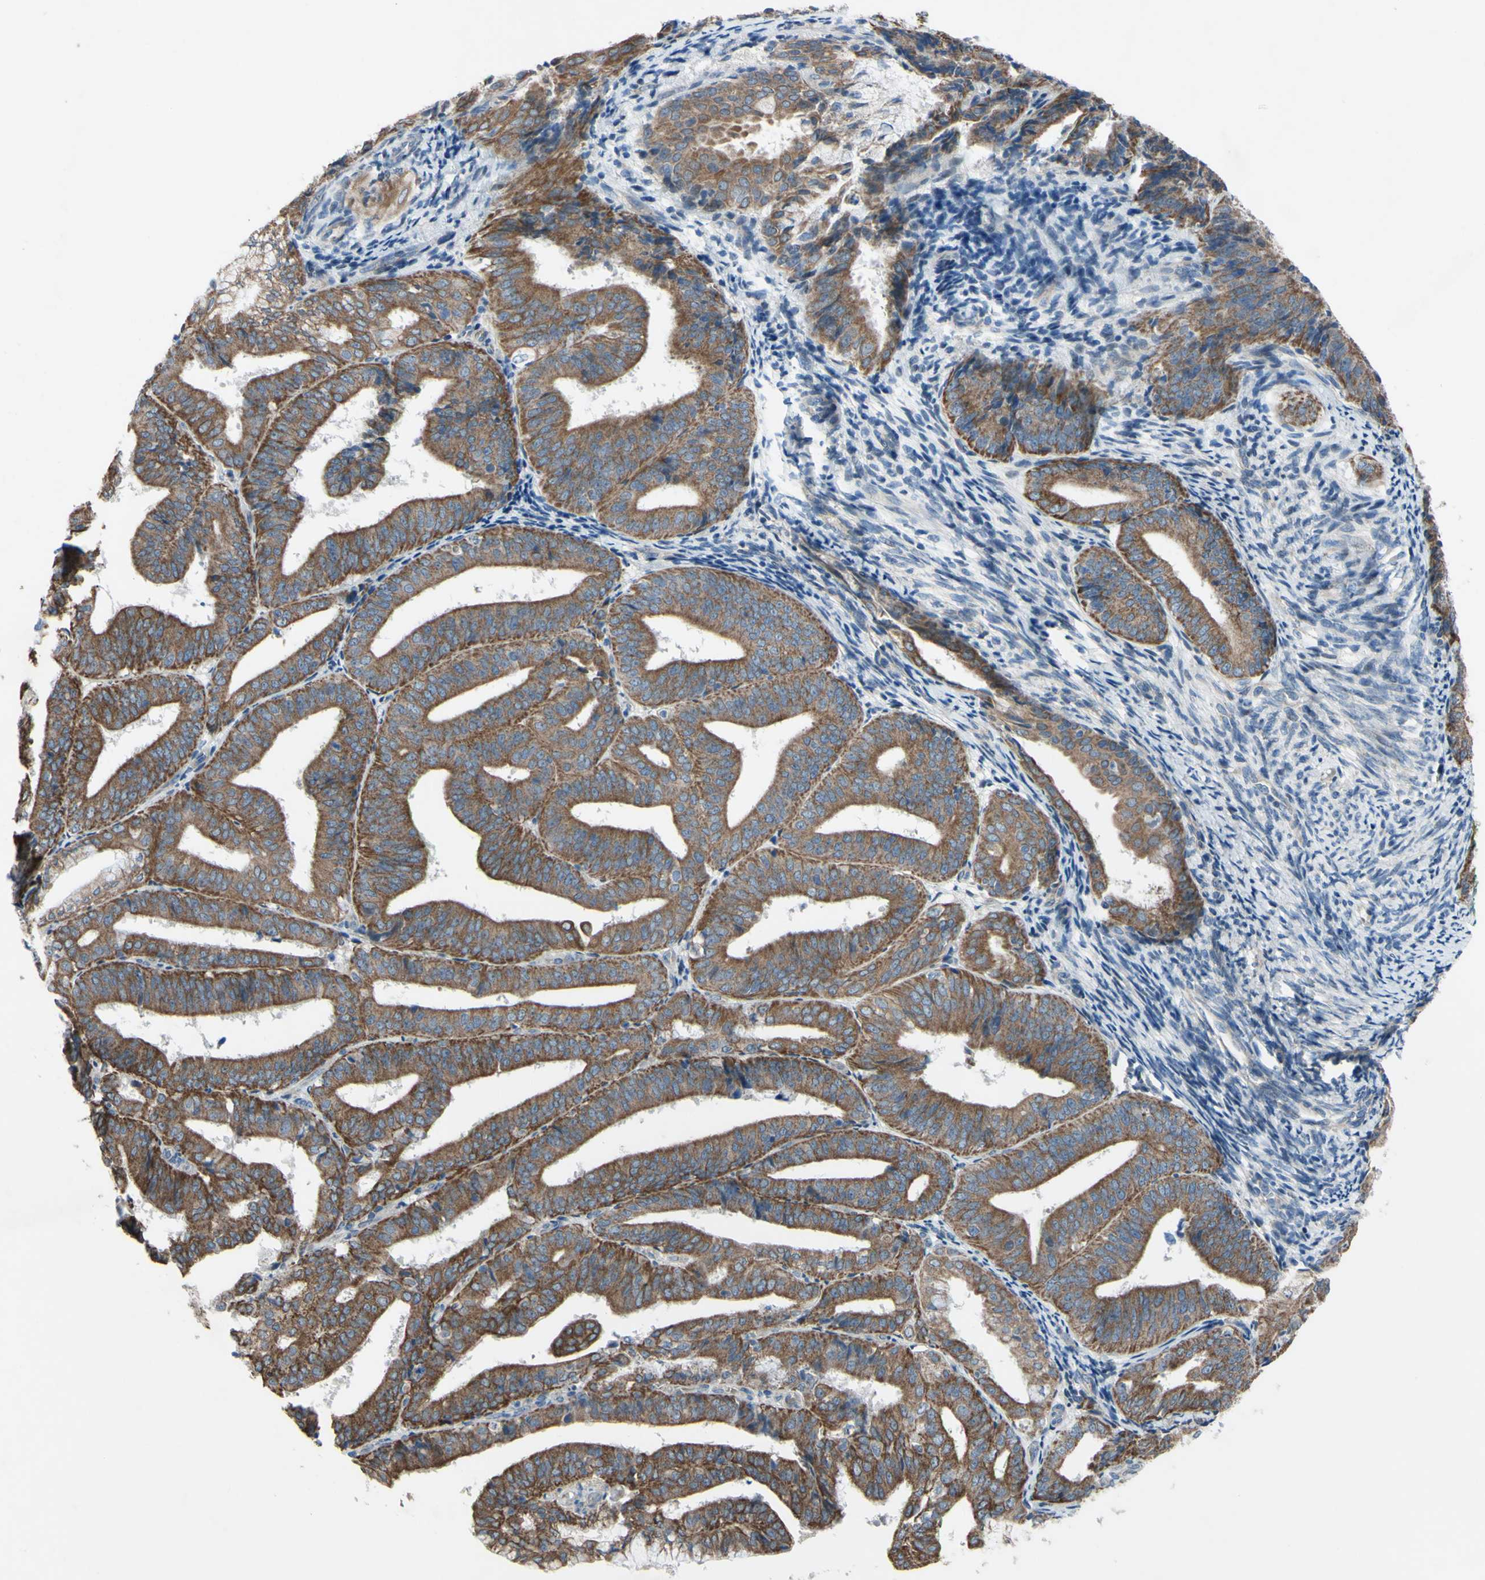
{"staining": {"intensity": "strong", "quantity": ">75%", "location": "cytoplasmic/membranous"}, "tissue": "endometrial cancer", "cell_type": "Tumor cells", "image_type": "cancer", "snomed": [{"axis": "morphology", "description": "Adenocarcinoma, NOS"}, {"axis": "topography", "description": "Endometrium"}], "caption": "This micrograph reveals immunohistochemistry staining of endometrial cancer (adenocarcinoma), with high strong cytoplasmic/membranous positivity in about >75% of tumor cells.", "gene": "GRAMD2B", "patient": {"sex": "female", "age": 63}}